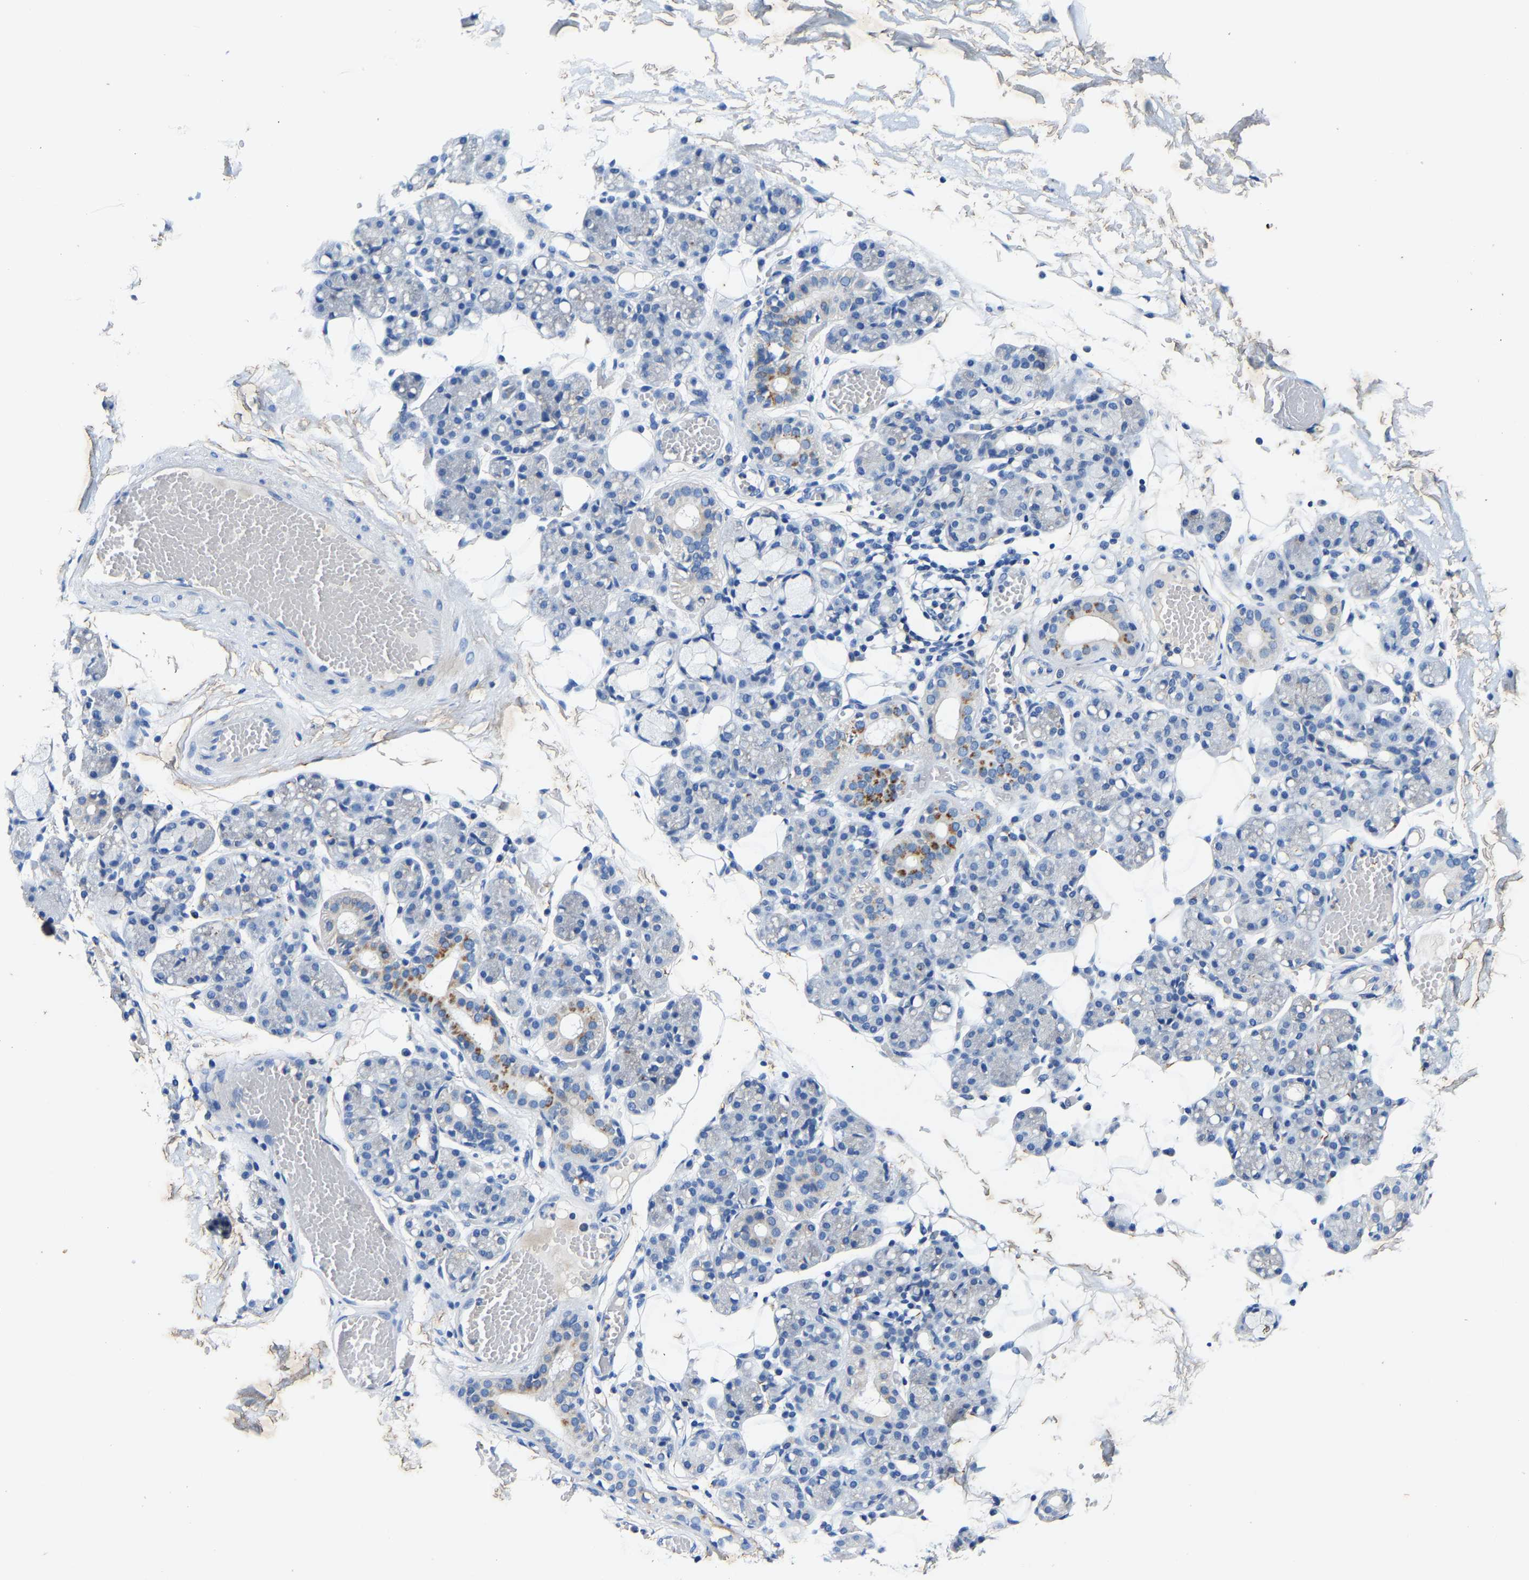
{"staining": {"intensity": "moderate", "quantity": "<25%", "location": "cytoplasmic/membranous"}, "tissue": "salivary gland", "cell_type": "Glandular cells", "image_type": "normal", "snomed": [{"axis": "morphology", "description": "Normal tissue, NOS"}, {"axis": "topography", "description": "Salivary gland"}], "caption": "This histopathology image shows unremarkable salivary gland stained with immunohistochemistry (IHC) to label a protein in brown. The cytoplasmic/membranous of glandular cells show moderate positivity for the protein. Nuclei are counter-stained blue.", "gene": "SLC25A25", "patient": {"sex": "male", "age": 63}}